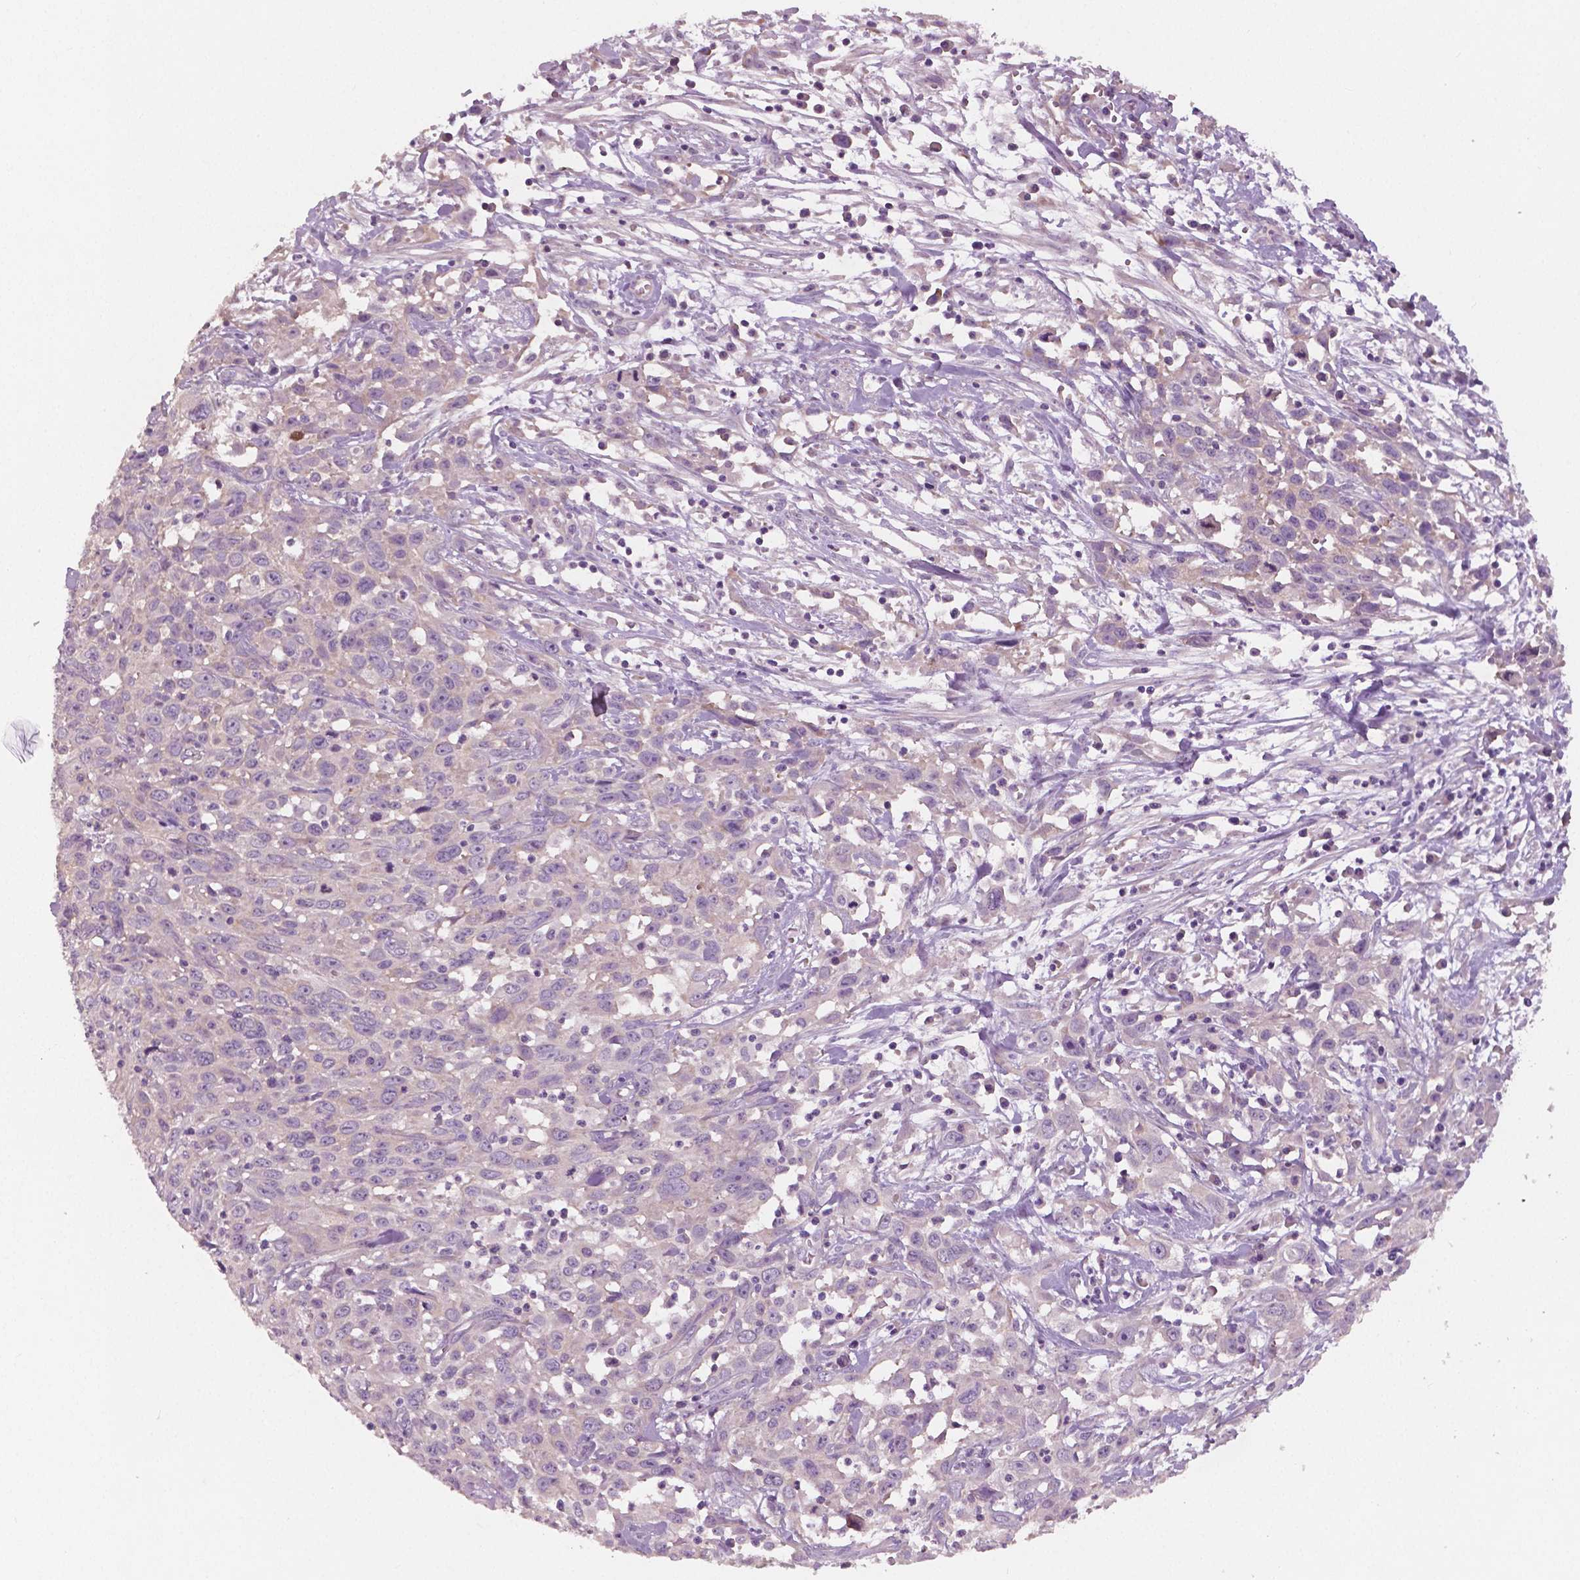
{"staining": {"intensity": "negative", "quantity": "none", "location": "none"}, "tissue": "cervical cancer", "cell_type": "Tumor cells", "image_type": "cancer", "snomed": [{"axis": "morphology", "description": "Squamous cell carcinoma, NOS"}, {"axis": "topography", "description": "Cervix"}], "caption": "Immunohistochemistry photomicrograph of human cervical squamous cell carcinoma stained for a protein (brown), which exhibits no staining in tumor cells. (Immunohistochemistry, brightfield microscopy, high magnification).", "gene": "LSM14B", "patient": {"sex": "female", "age": 38}}